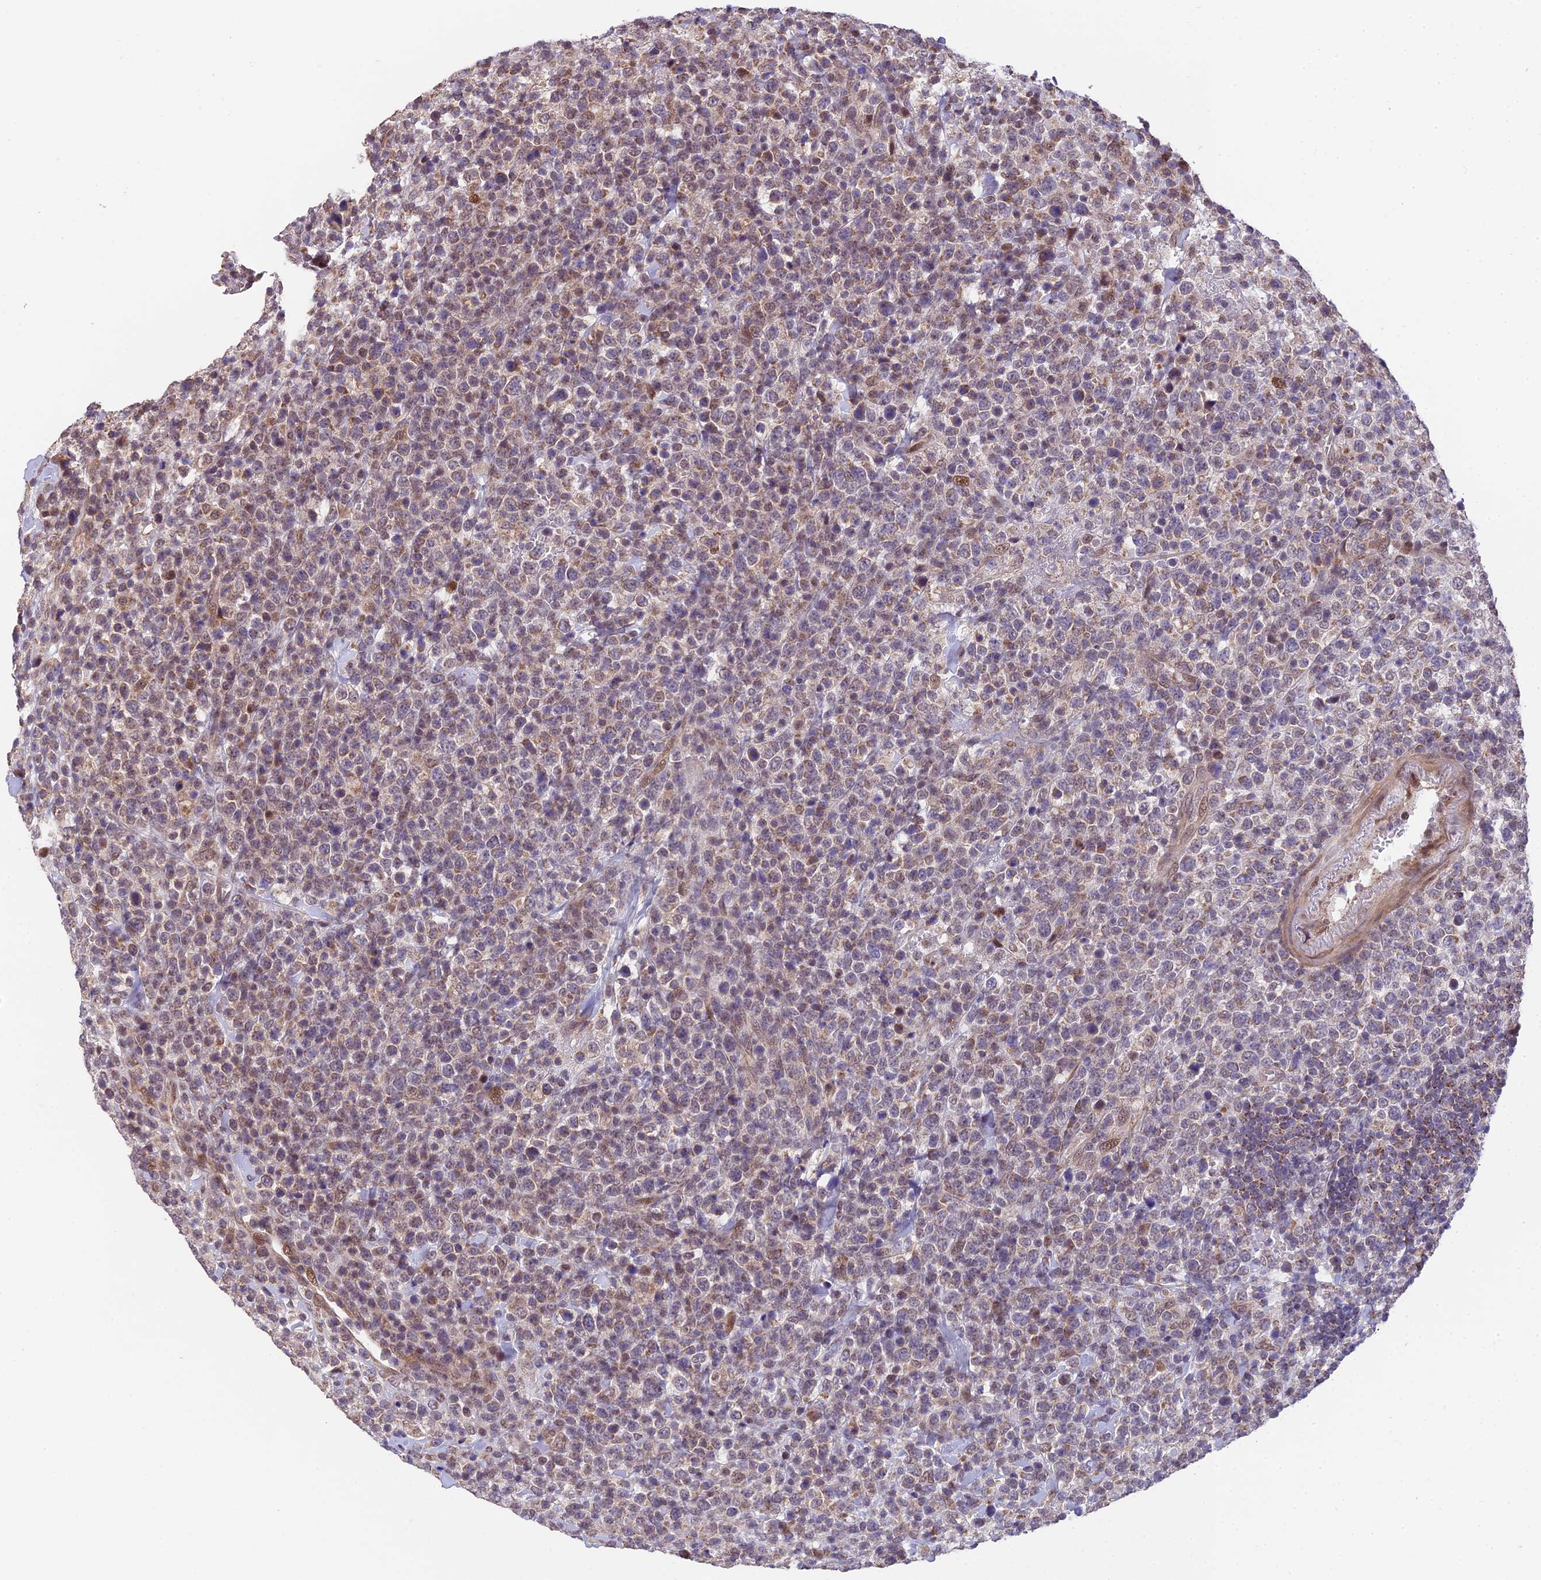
{"staining": {"intensity": "moderate", "quantity": "25%-75%", "location": "cytoplasmic/membranous"}, "tissue": "lymphoma", "cell_type": "Tumor cells", "image_type": "cancer", "snomed": [{"axis": "morphology", "description": "Malignant lymphoma, non-Hodgkin's type, High grade"}, {"axis": "topography", "description": "Colon"}], "caption": "Malignant lymphoma, non-Hodgkin's type (high-grade) stained for a protein (brown) displays moderate cytoplasmic/membranous positive expression in approximately 25%-75% of tumor cells.", "gene": "CYP2R1", "patient": {"sex": "female", "age": 53}}